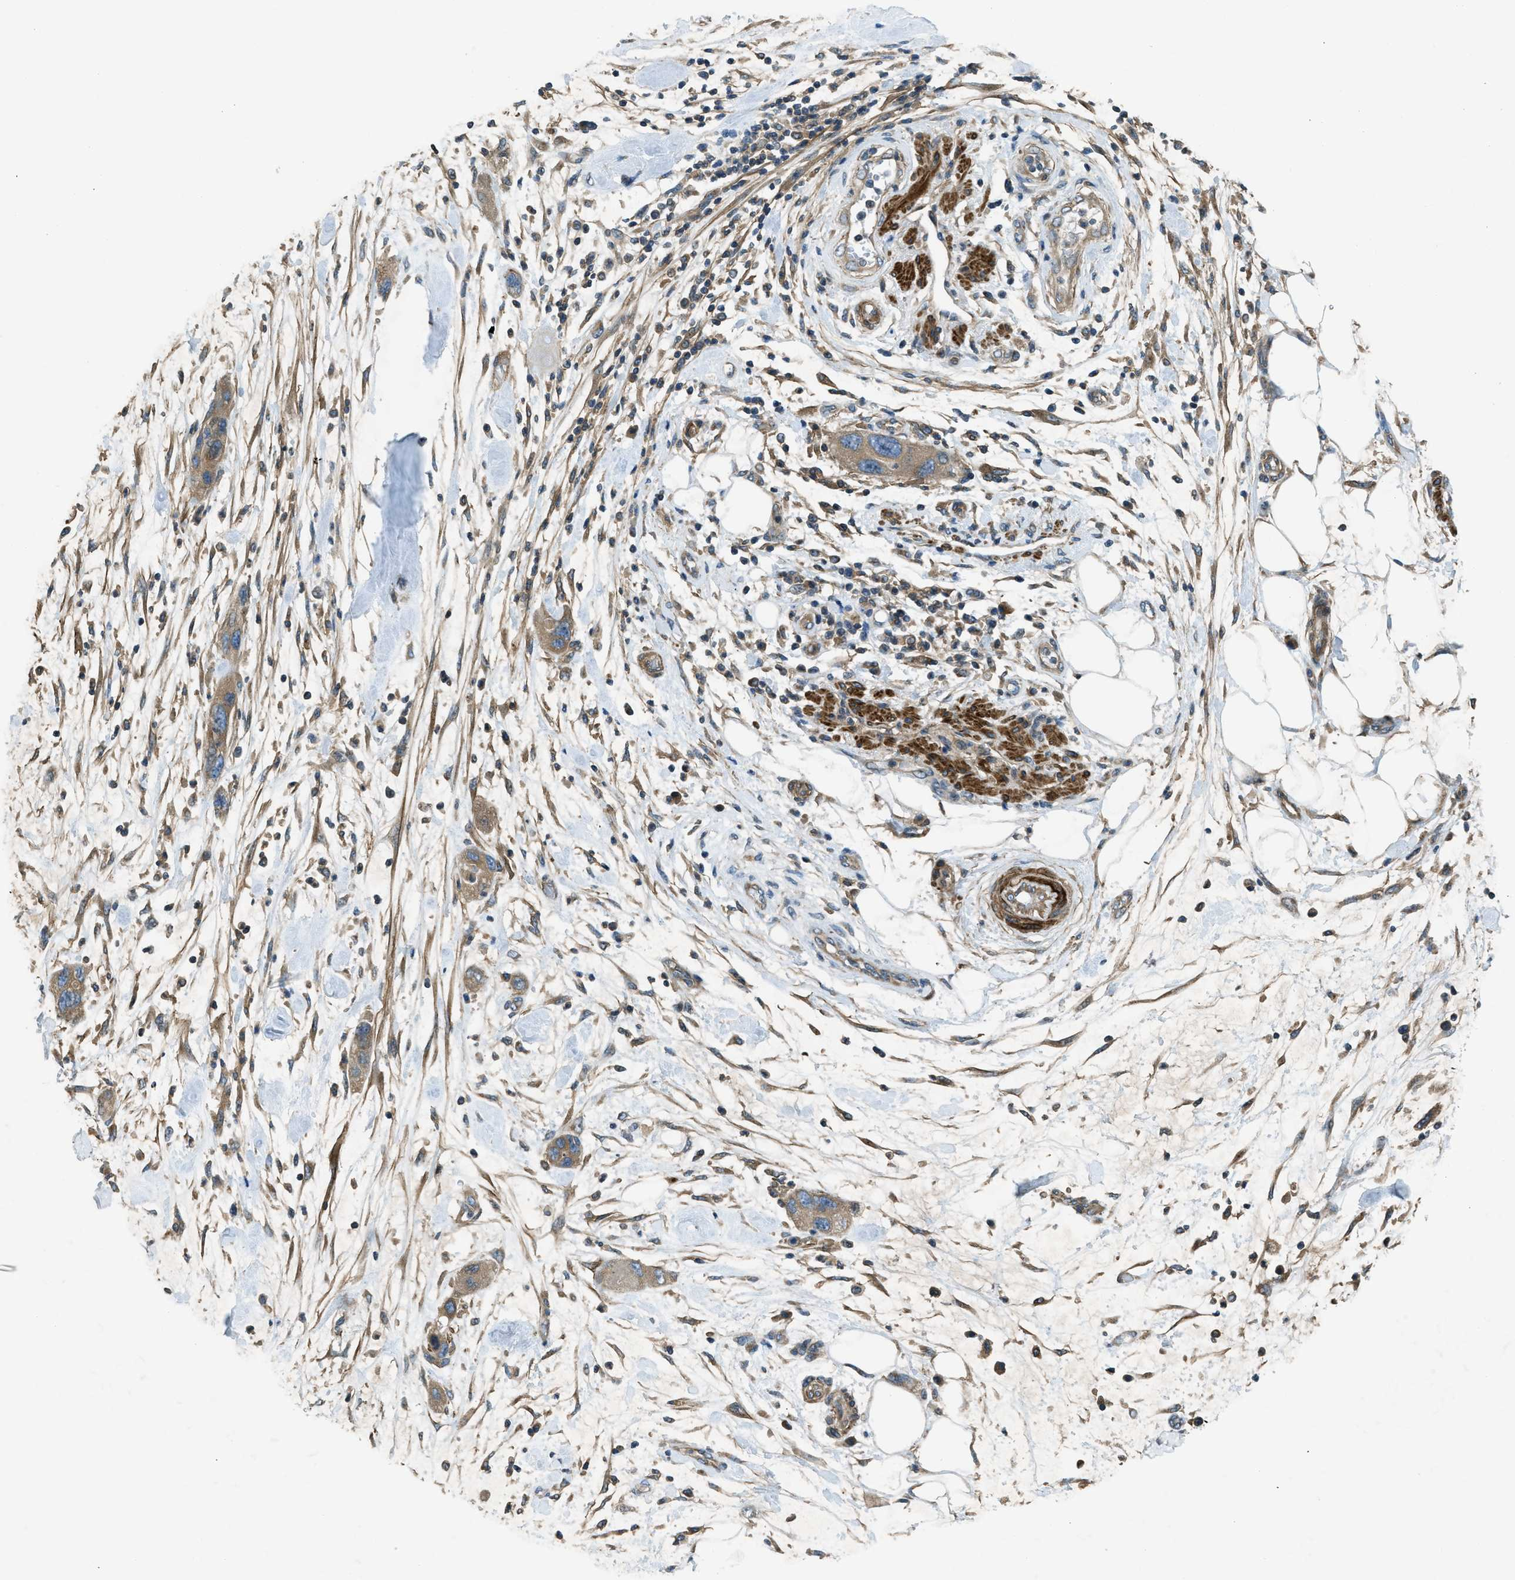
{"staining": {"intensity": "moderate", "quantity": ">75%", "location": "cytoplasmic/membranous"}, "tissue": "pancreatic cancer", "cell_type": "Tumor cells", "image_type": "cancer", "snomed": [{"axis": "morphology", "description": "Normal tissue, NOS"}, {"axis": "morphology", "description": "Adenocarcinoma, NOS"}, {"axis": "topography", "description": "Pancreas"}], "caption": "Protein expression analysis of pancreatic cancer (adenocarcinoma) reveals moderate cytoplasmic/membranous staining in about >75% of tumor cells.", "gene": "VEZT", "patient": {"sex": "female", "age": 71}}